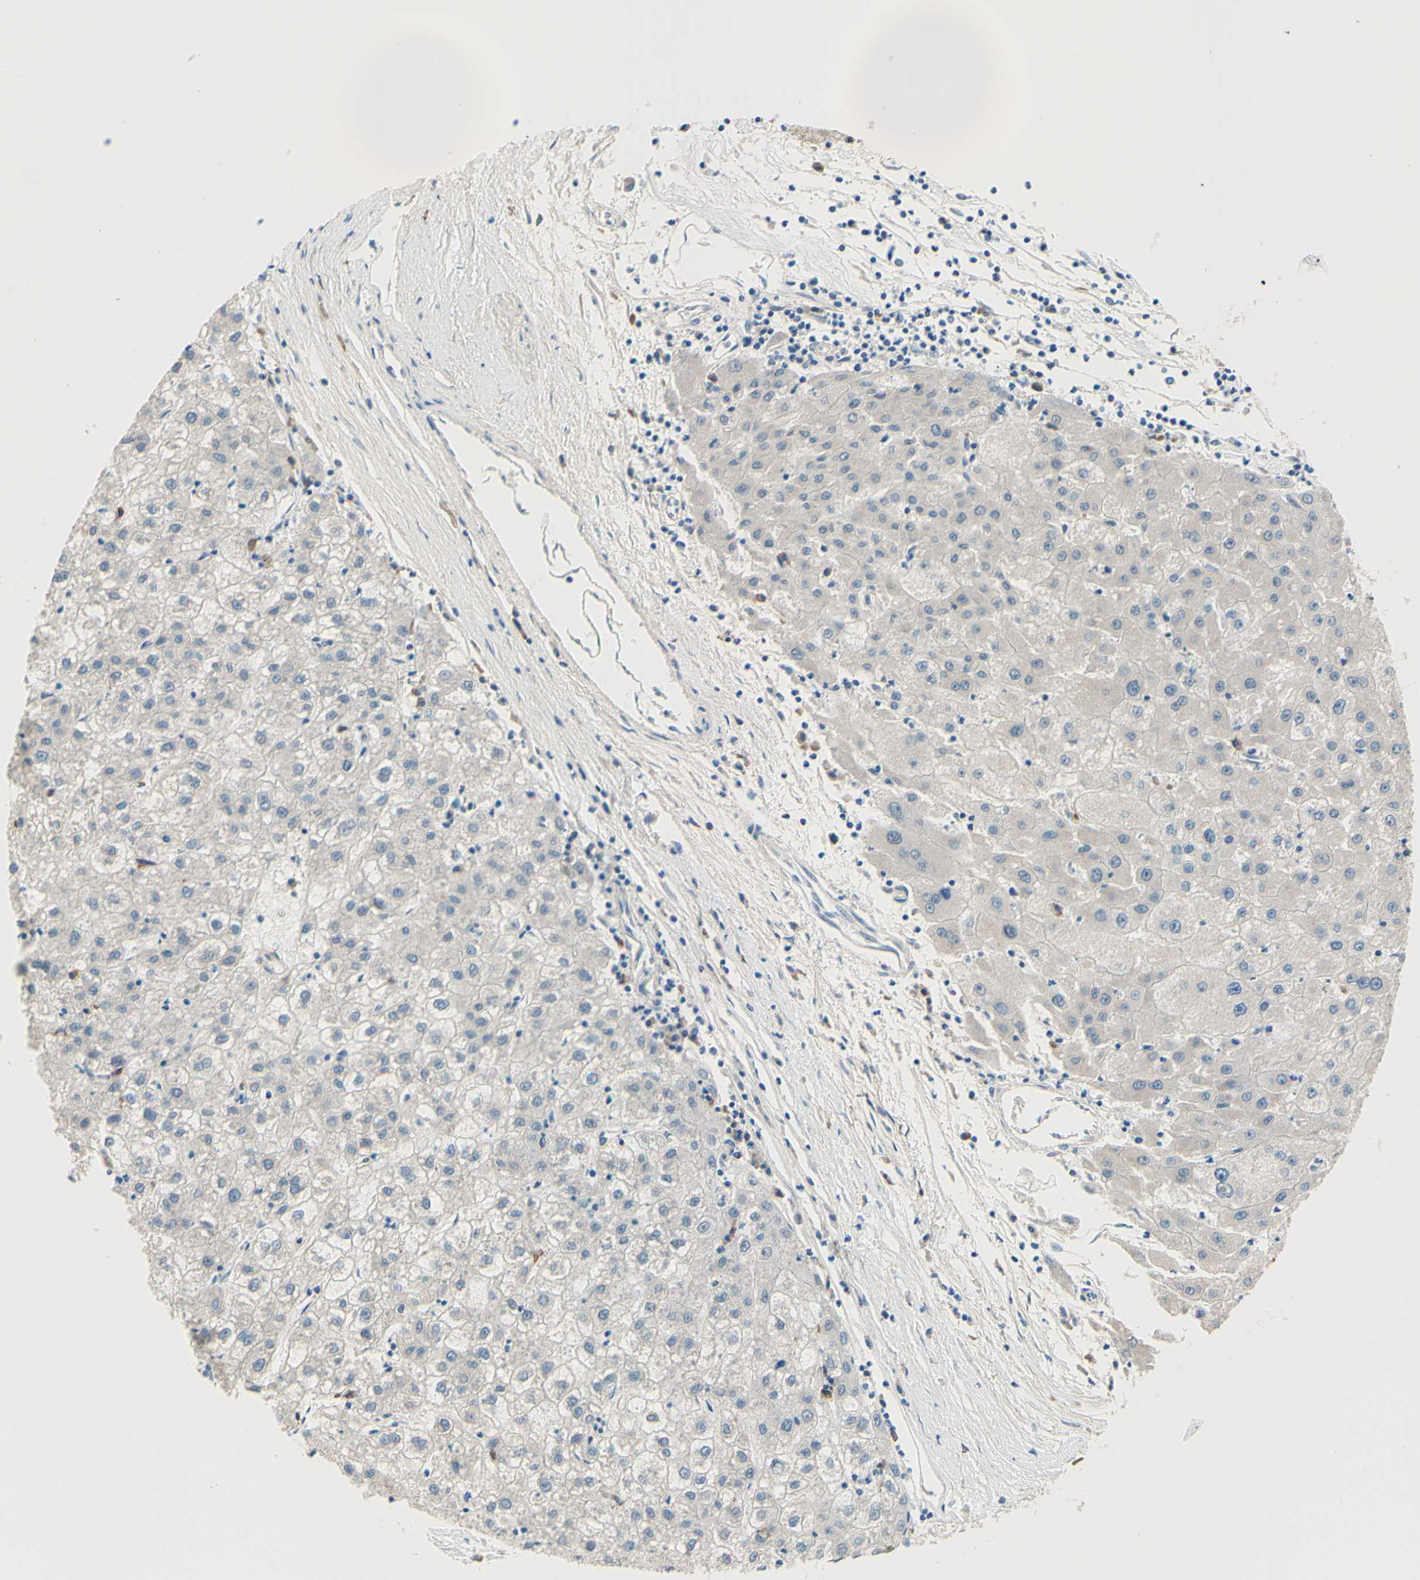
{"staining": {"intensity": "negative", "quantity": "none", "location": "none"}, "tissue": "liver cancer", "cell_type": "Tumor cells", "image_type": "cancer", "snomed": [{"axis": "morphology", "description": "Carcinoma, Hepatocellular, NOS"}, {"axis": "topography", "description": "Liver"}], "caption": "An immunohistochemistry (IHC) image of liver hepatocellular carcinoma is shown. There is no staining in tumor cells of liver hepatocellular carcinoma.", "gene": "PASD1", "patient": {"sex": "male", "age": 72}}